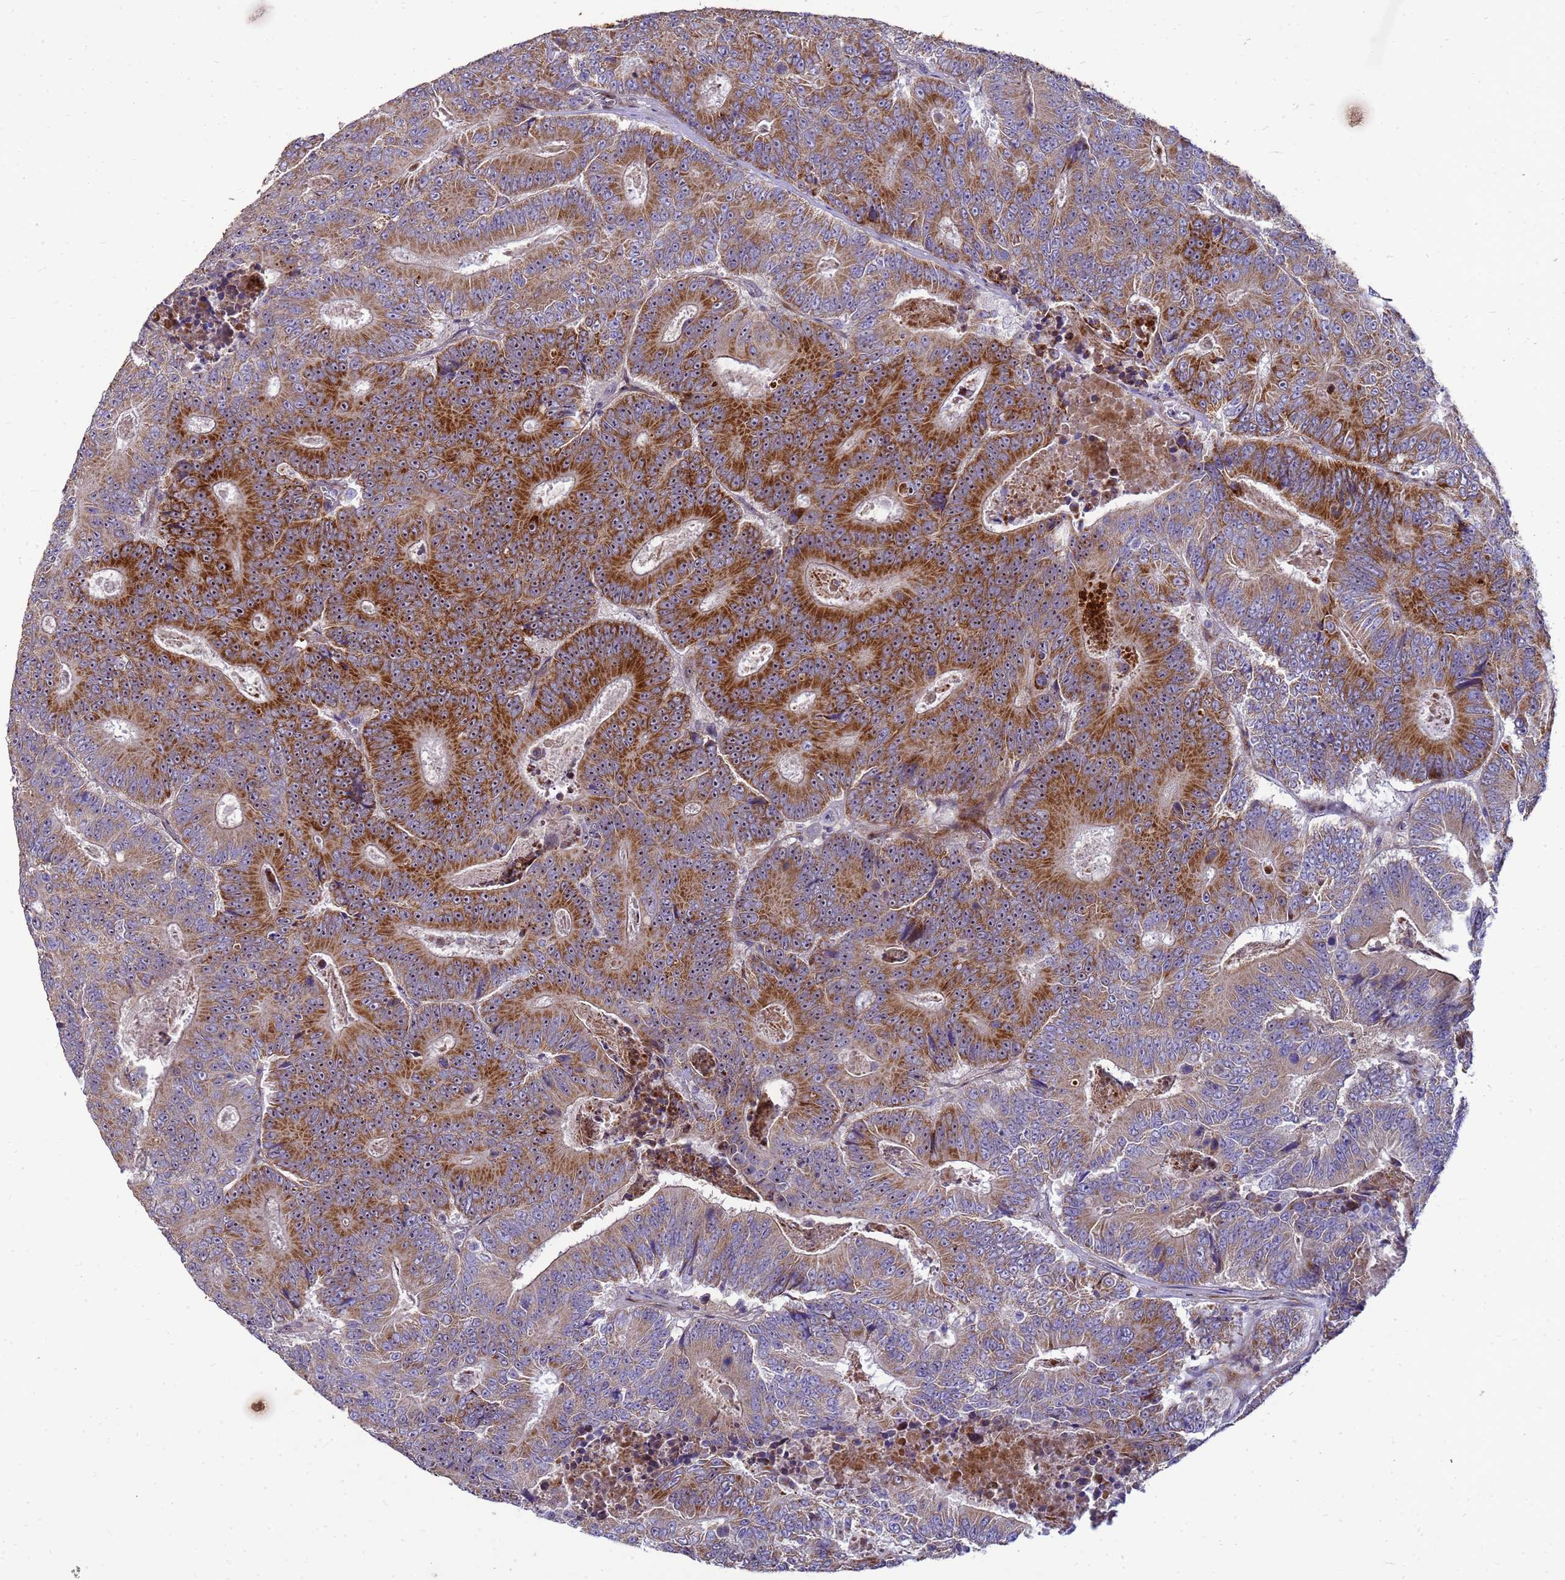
{"staining": {"intensity": "strong", "quantity": "25%-75%", "location": "cytoplasmic/membranous,nuclear"}, "tissue": "colorectal cancer", "cell_type": "Tumor cells", "image_type": "cancer", "snomed": [{"axis": "morphology", "description": "Adenocarcinoma, NOS"}, {"axis": "topography", "description": "Colon"}], "caption": "A brown stain labels strong cytoplasmic/membranous and nuclear expression of a protein in human adenocarcinoma (colorectal) tumor cells.", "gene": "RSPO1", "patient": {"sex": "male", "age": 83}}